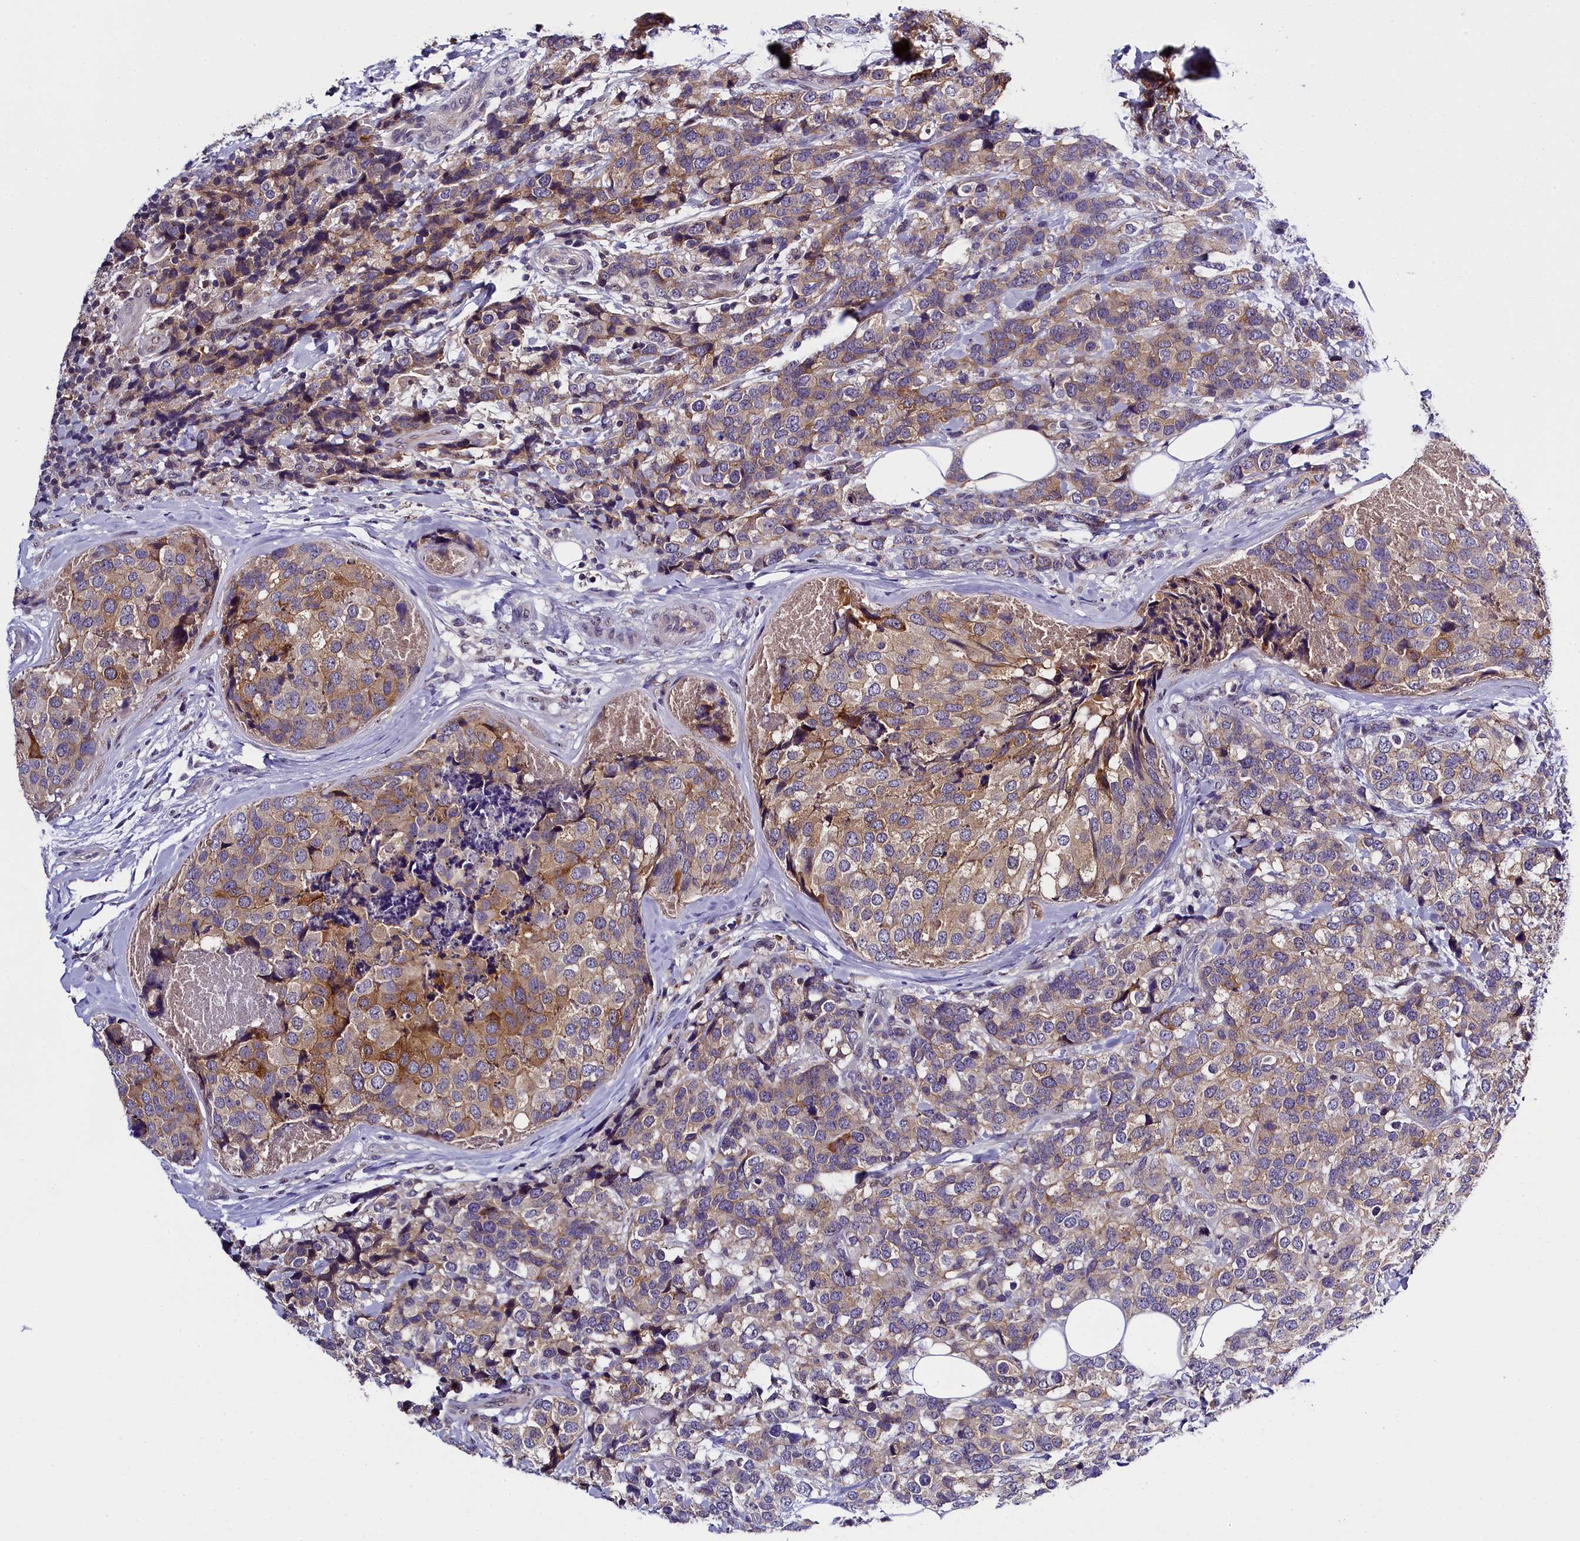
{"staining": {"intensity": "weak", "quantity": "25%-75%", "location": "cytoplasmic/membranous"}, "tissue": "breast cancer", "cell_type": "Tumor cells", "image_type": "cancer", "snomed": [{"axis": "morphology", "description": "Lobular carcinoma"}, {"axis": "topography", "description": "Breast"}], "caption": "A micrograph of breast lobular carcinoma stained for a protein shows weak cytoplasmic/membranous brown staining in tumor cells.", "gene": "ENKD1", "patient": {"sex": "female", "age": 59}}